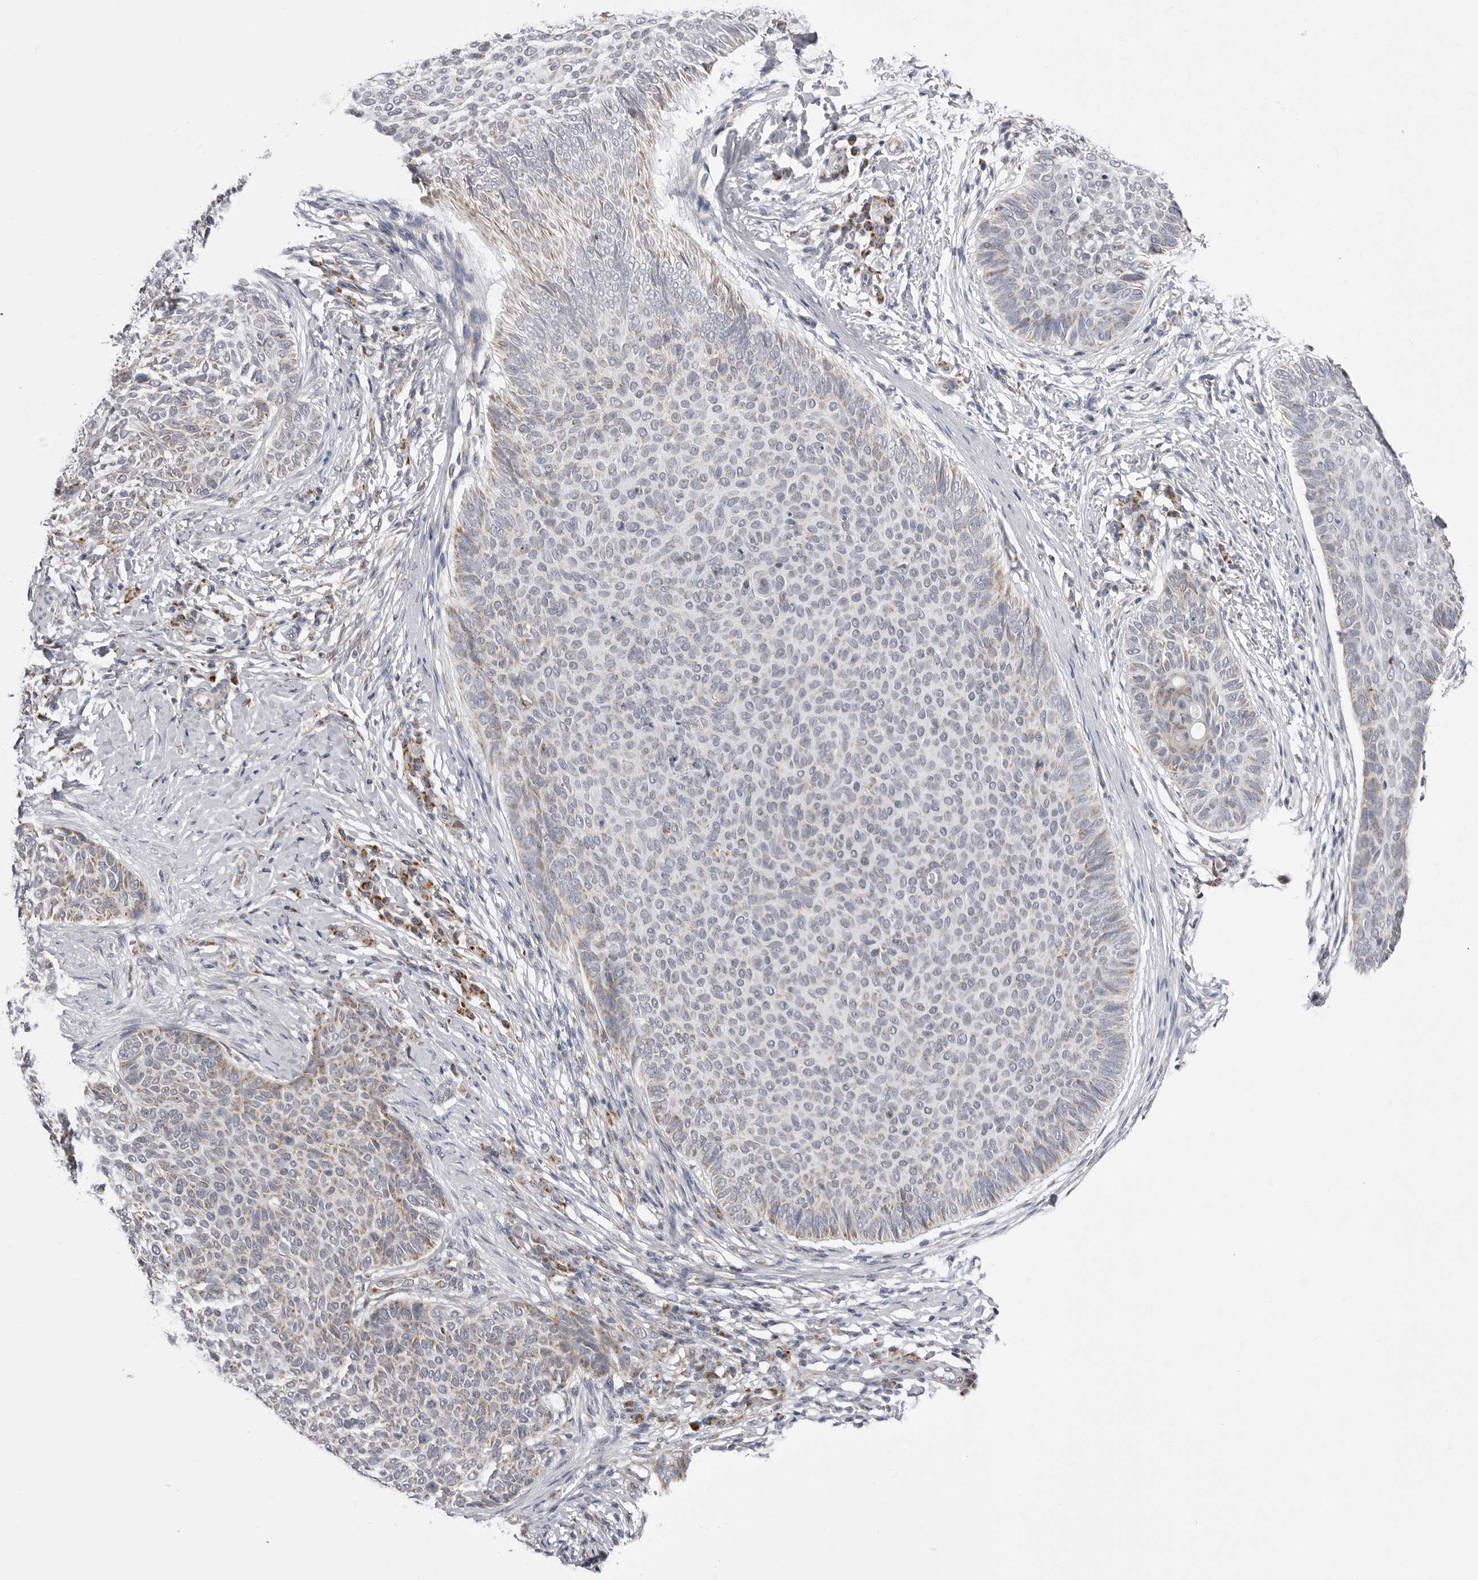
{"staining": {"intensity": "weak", "quantity": "<25%", "location": "cytoplasmic/membranous"}, "tissue": "skin cancer", "cell_type": "Tumor cells", "image_type": "cancer", "snomed": [{"axis": "morphology", "description": "Normal tissue, NOS"}, {"axis": "morphology", "description": "Basal cell carcinoma"}, {"axis": "topography", "description": "Skin"}], "caption": "This image is of skin cancer (basal cell carcinoma) stained with immunohistochemistry (IHC) to label a protein in brown with the nuclei are counter-stained blue. There is no expression in tumor cells.", "gene": "FH", "patient": {"sex": "male", "age": 50}}